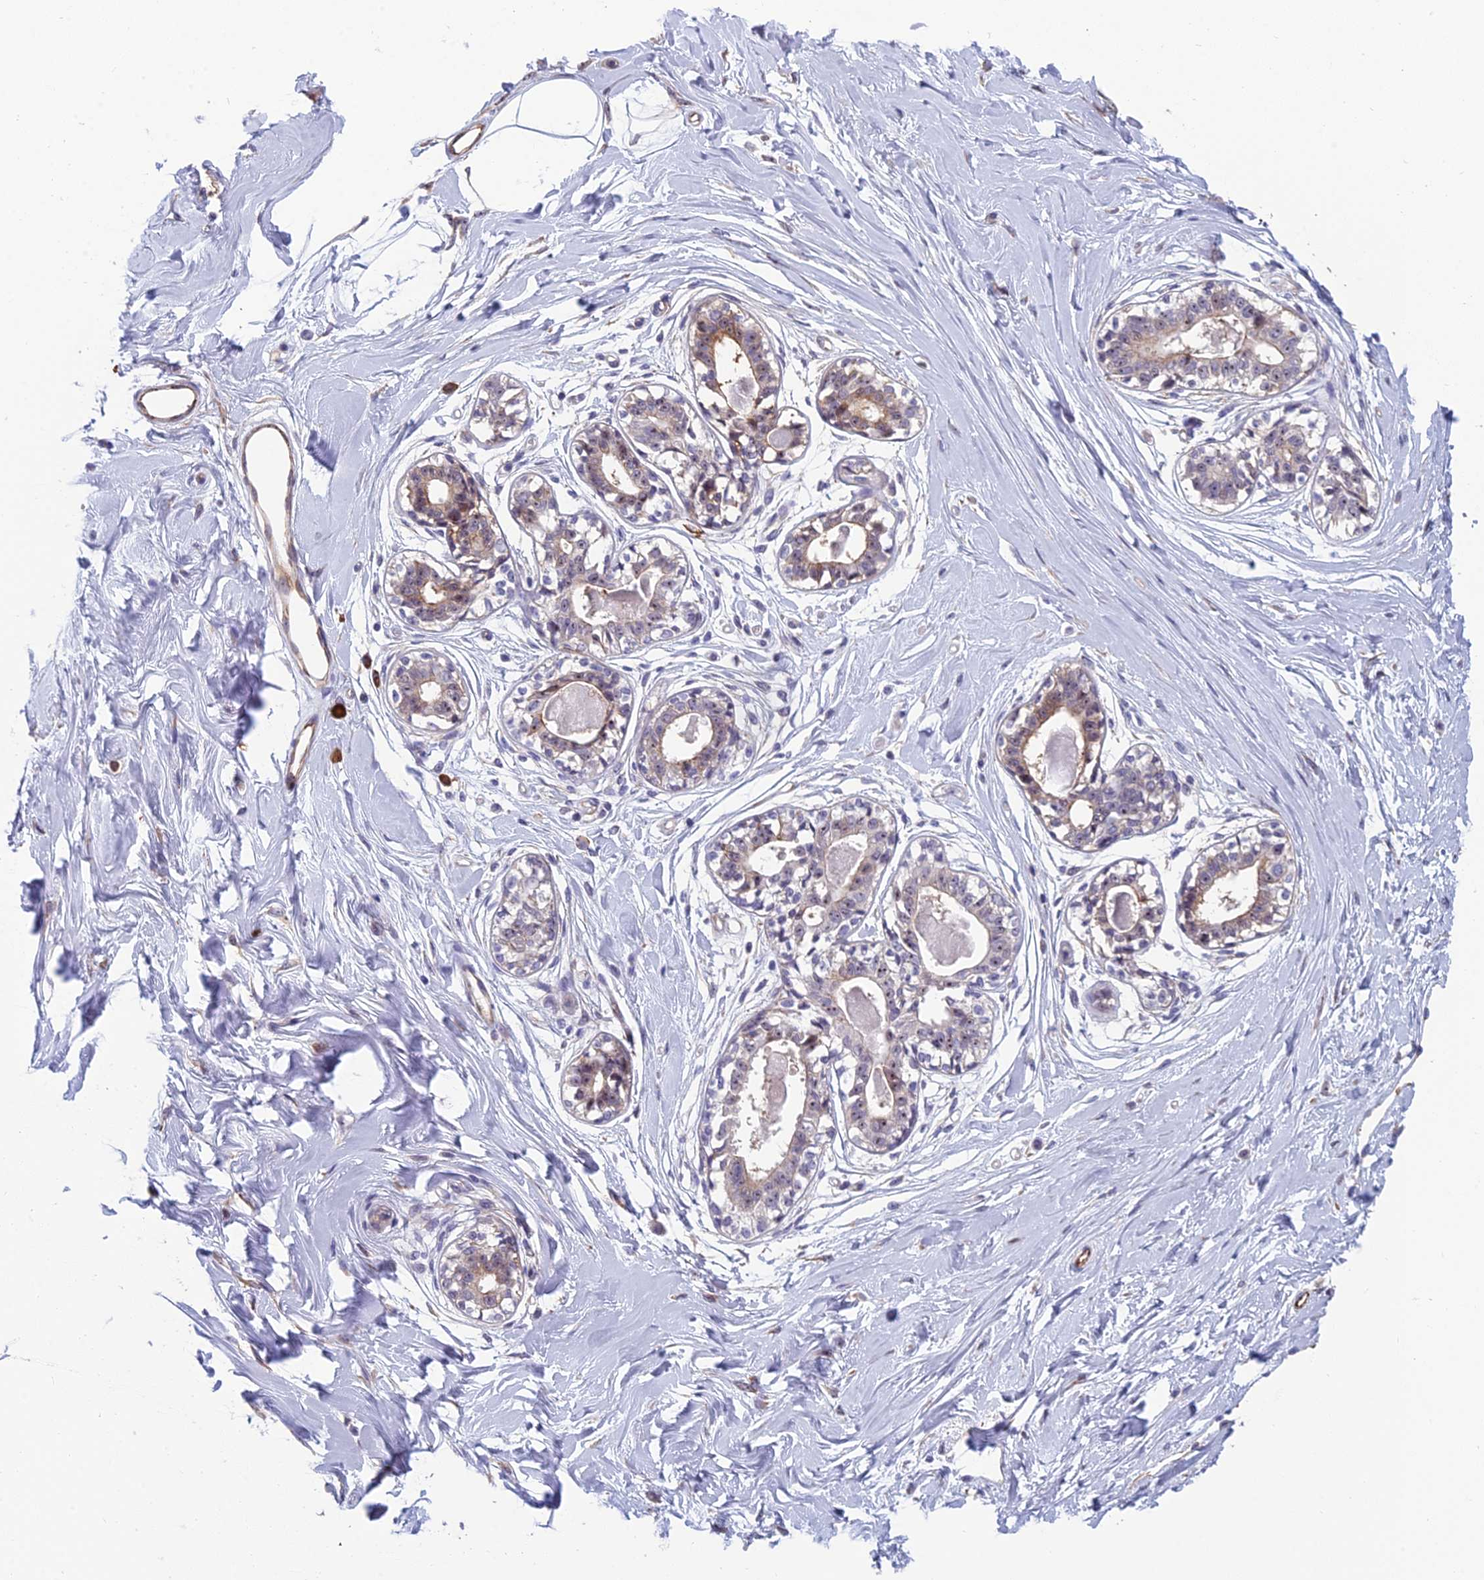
{"staining": {"intensity": "negative", "quantity": "none", "location": "none"}, "tissue": "breast", "cell_type": "Adipocytes", "image_type": "normal", "snomed": [{"axis": "morphology", "description": "Normal tissue, NOS"}, {"axis": "topography", "description": "Breast"}], "caption": "There is no significant positivity in adipocytes of breast. Nuclei are stained in blue.", "gene": "NOC2L", "patient": {"sex": "female", "age": 45}}